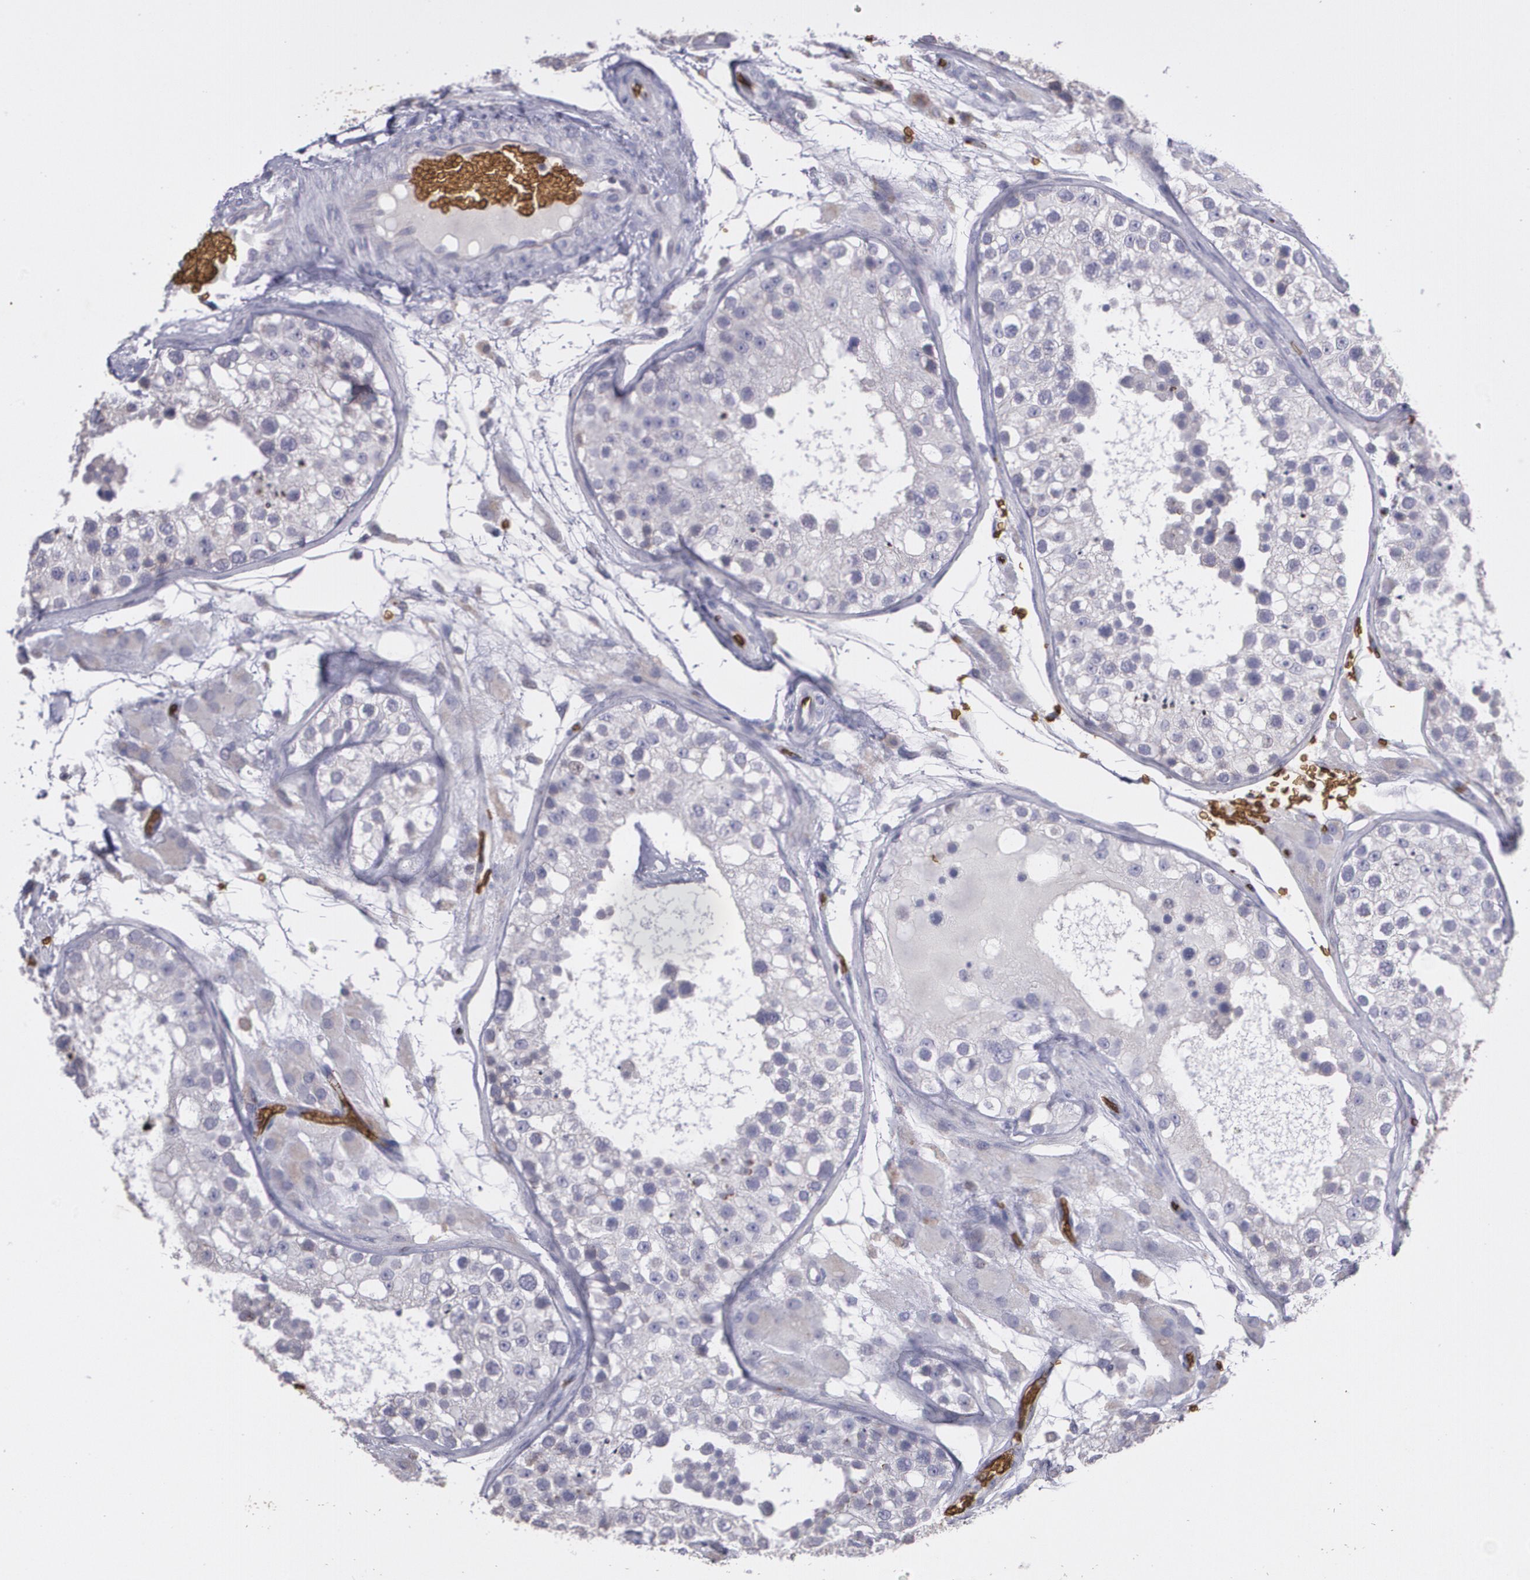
{"staining": {"intensity": "negative", "quantity": "none", "location": "none"}, "tissue": "testis", "cell_type": "Cells in seminiferous ducts", "image_type": "normal", "snomed": [{"axis": "morphology", "description": "Normal tissue, NOS"}, {"axis": "topography", "description": "Testis"}], "caption": "DAB immunohistochemical staining of unremarkable testis reveals no significant expression in cells in seminiferous ducts.", "gene": "SLC2A1", "patient": {"sex": "male", "age": 26}}